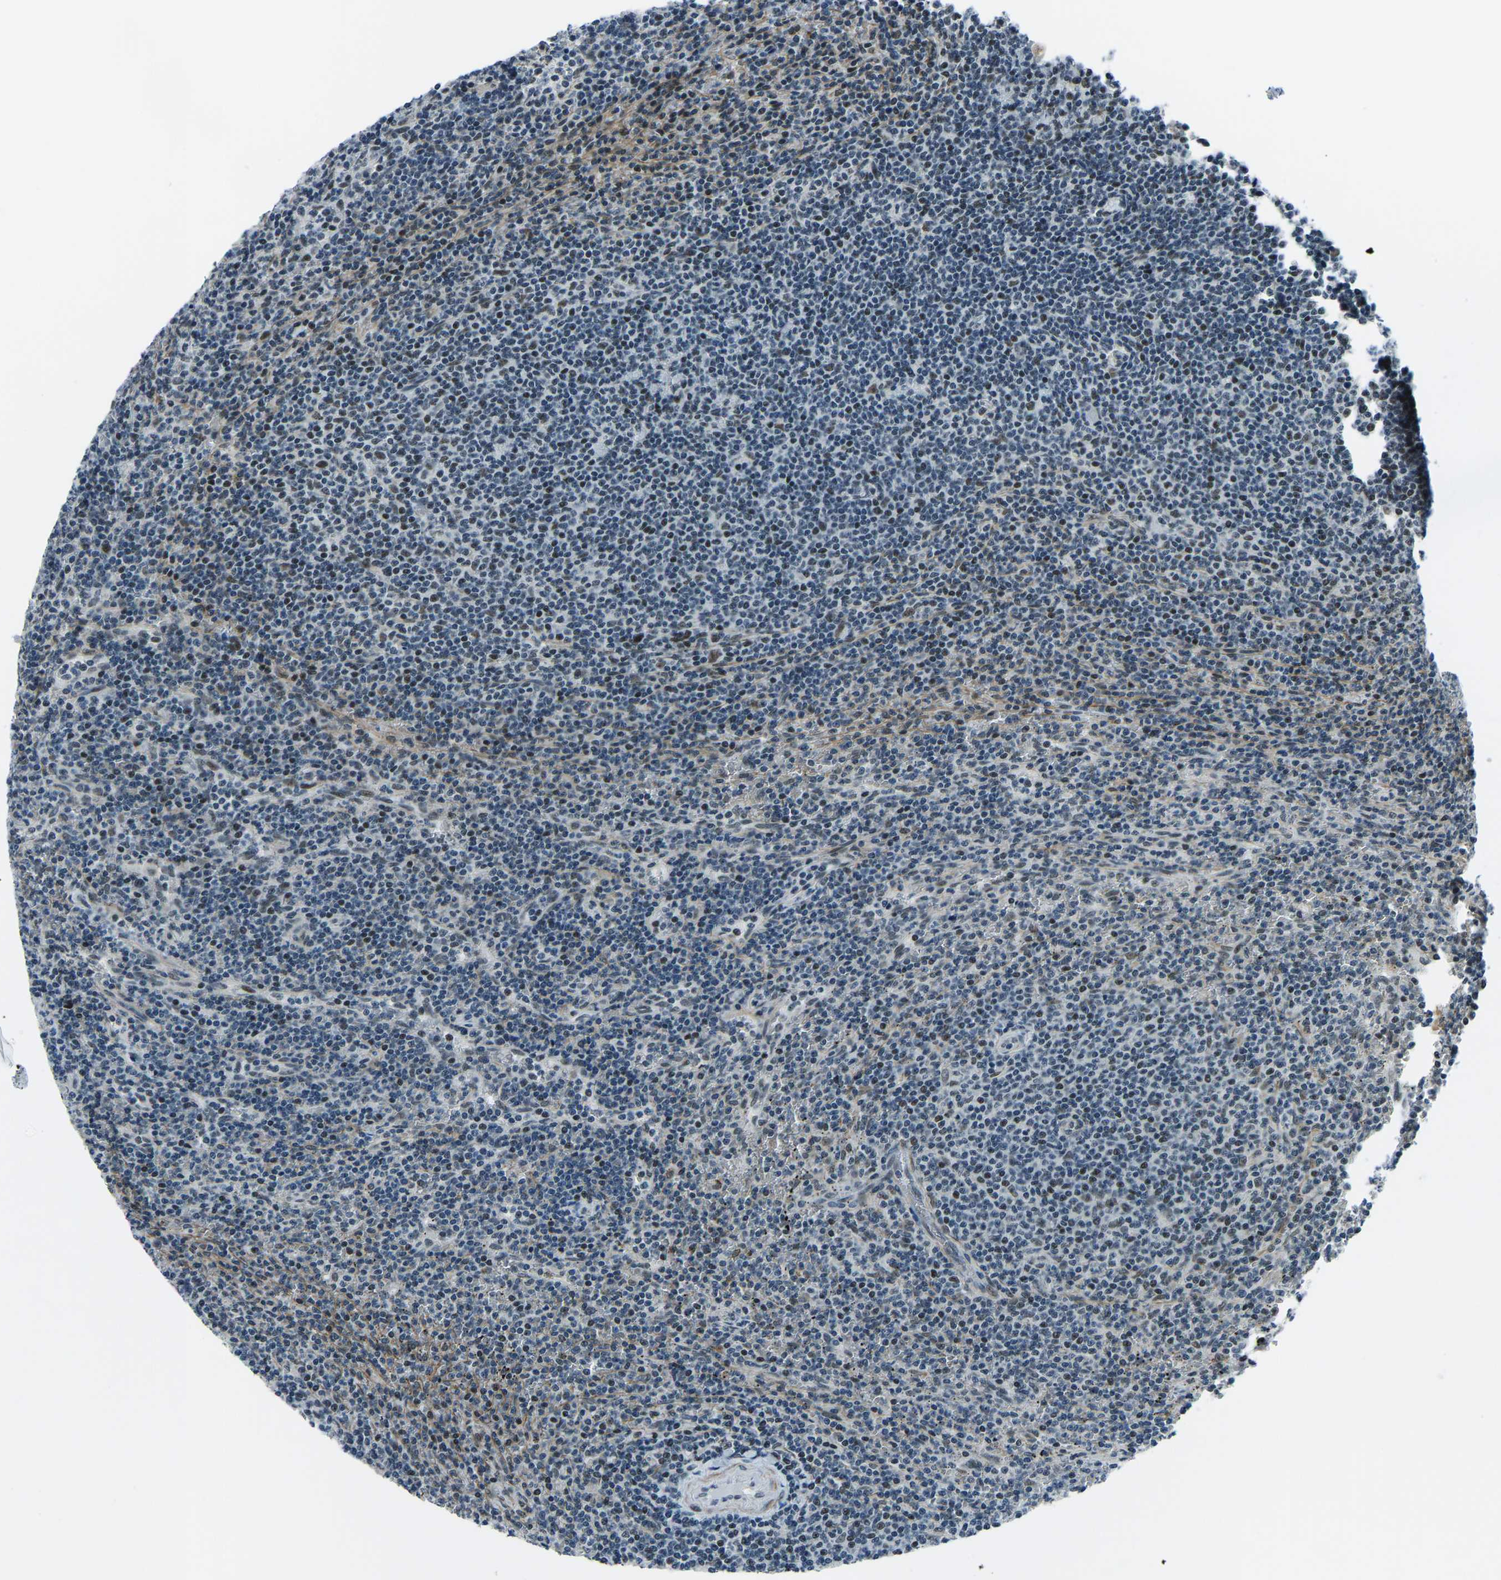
{"staining": {"intensity": "moderate", "quantity": "<25%", "location": "nuclear"}, "tissue": "lymphoma", "cell_type": "Tumor cells", "image_type": "cancer", "snomed": [{"axis": "morphology", "description": "Malignant lymphoma, non-Hodgkin's type, Low grade"}, {"axis": "topography", "description": "Spleen"}], "caption": "Moderate nuclear positivity is present in about <25% of tumor cells in low-grade malignant lymphoma, non-Hodgkin's type. (brown staining indicates protein expression, while blue staining denotes nuclei).", "gene": "PRCC", "patient": {"sex": "female", "age": 50}}